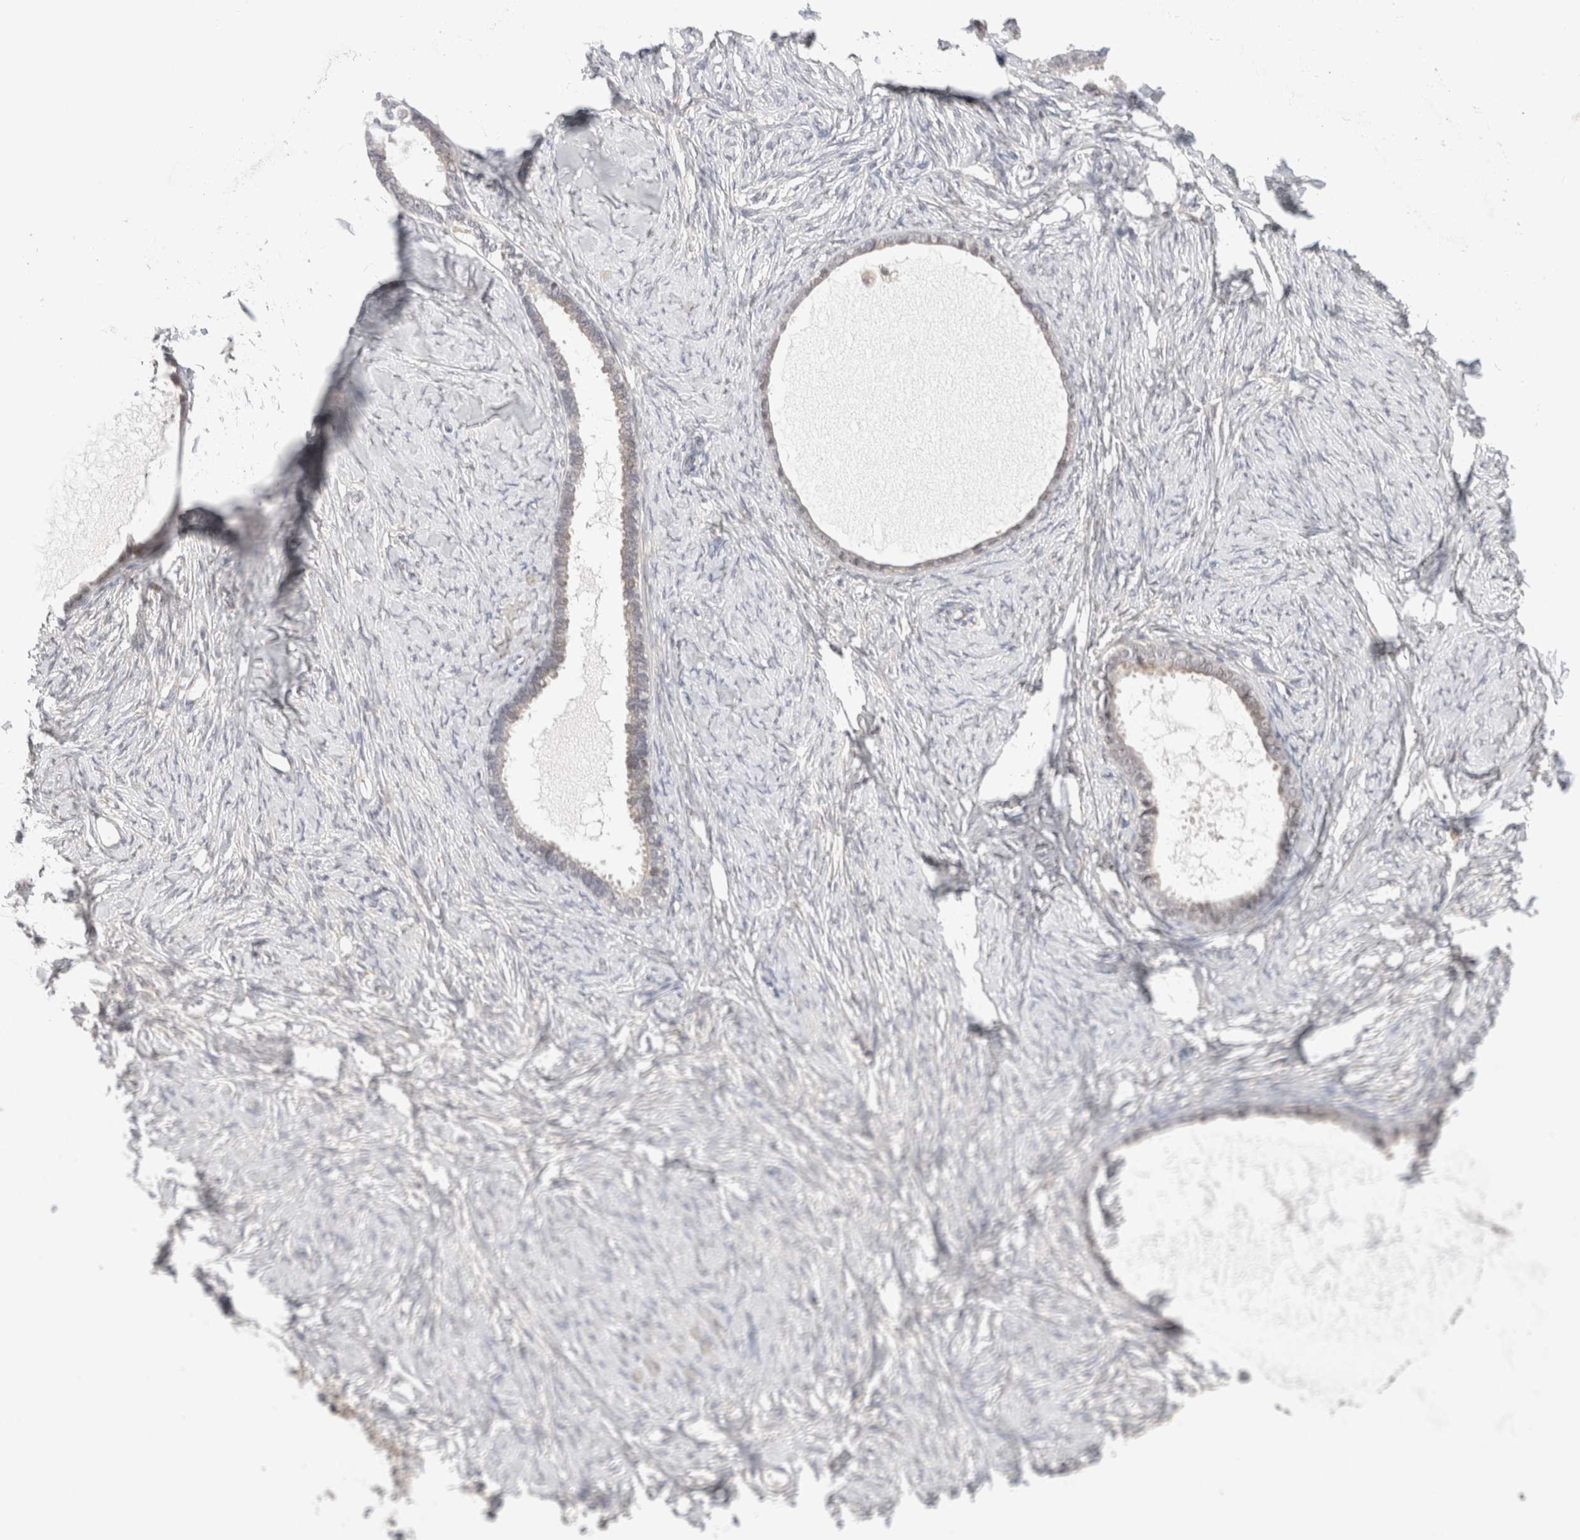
{"staining": {"intensity": "weak", "quantity": "<25%", "location": "cytoplasmic/membranous"}, "tissue": "ovarian cancer", "cell_type": "Tumor cells", "image_type": "cancer", "snomed": [{"axis": "morphology", "description": "Cystadenocarcinoma, serous, NOS"}, {"axis": "topography", "description": "Ovary"}], "caption": "The IHC micrograph has no significant expression in tumor cells of ovarian cancer (serous cystadenocarcinoma) tissue. (IHC, brightfield microscopy, high magnification).", "gene": "HDLBP", "patient": {"sex": "female", "age": 79}}